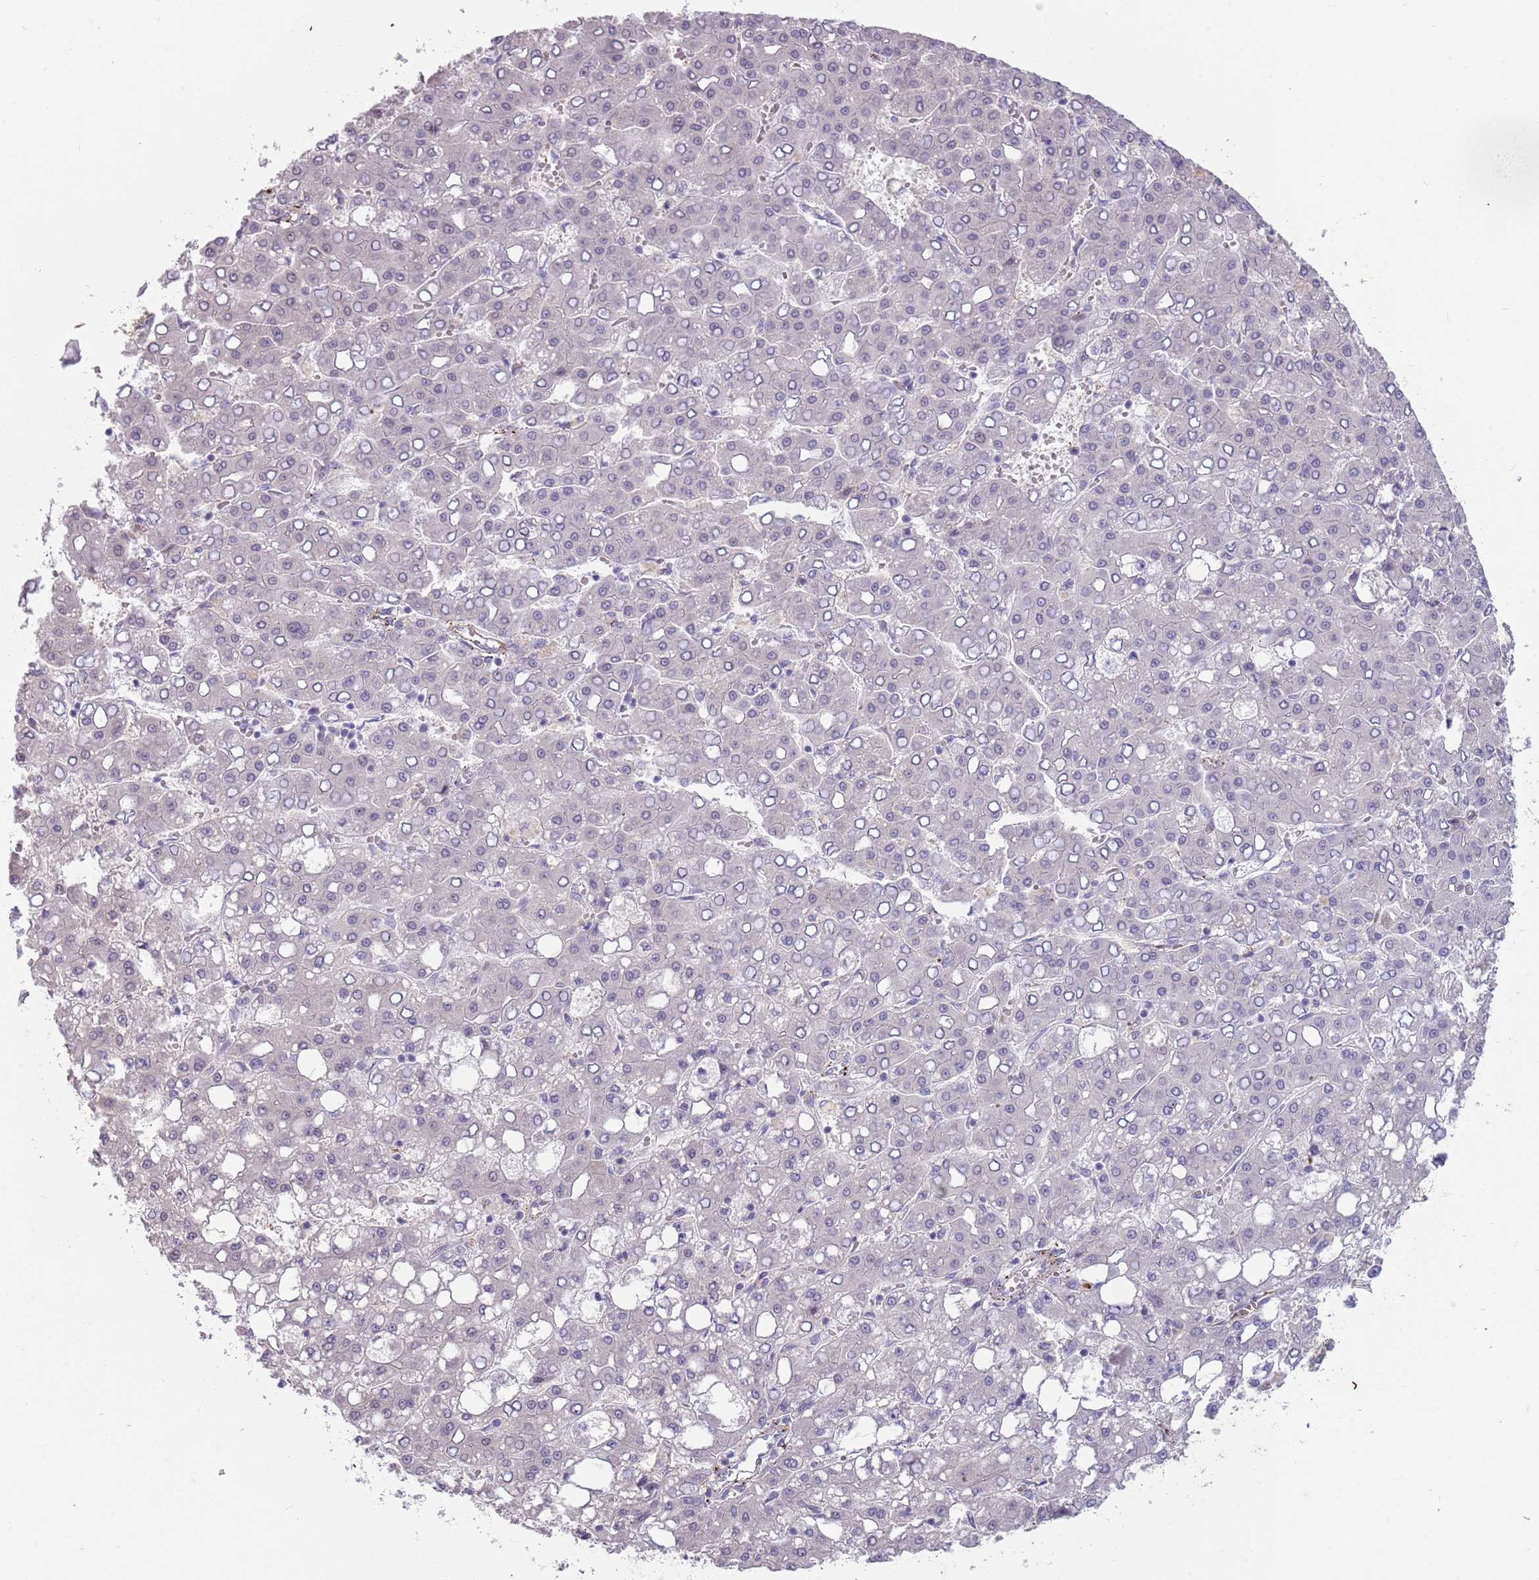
{"staining": {"intensity": "negative", "quantity": "none", "location": "none"}, "tissue": "liver cancer", "cell_type": "Tumor cells", "image_type": "cancer", "snomed": [{"axis": "morphology", "description": "Carcinoma, Hepatocellular, NOS"}, {"axis": "topography", "description": "Liver"}], "caption": "This is an IHC image of liver cancer (hepatocellular carcinoma). There is no expression in tumor cells.", "gene": "LDHD", "patient": {"sex": "male", "age": 65}}